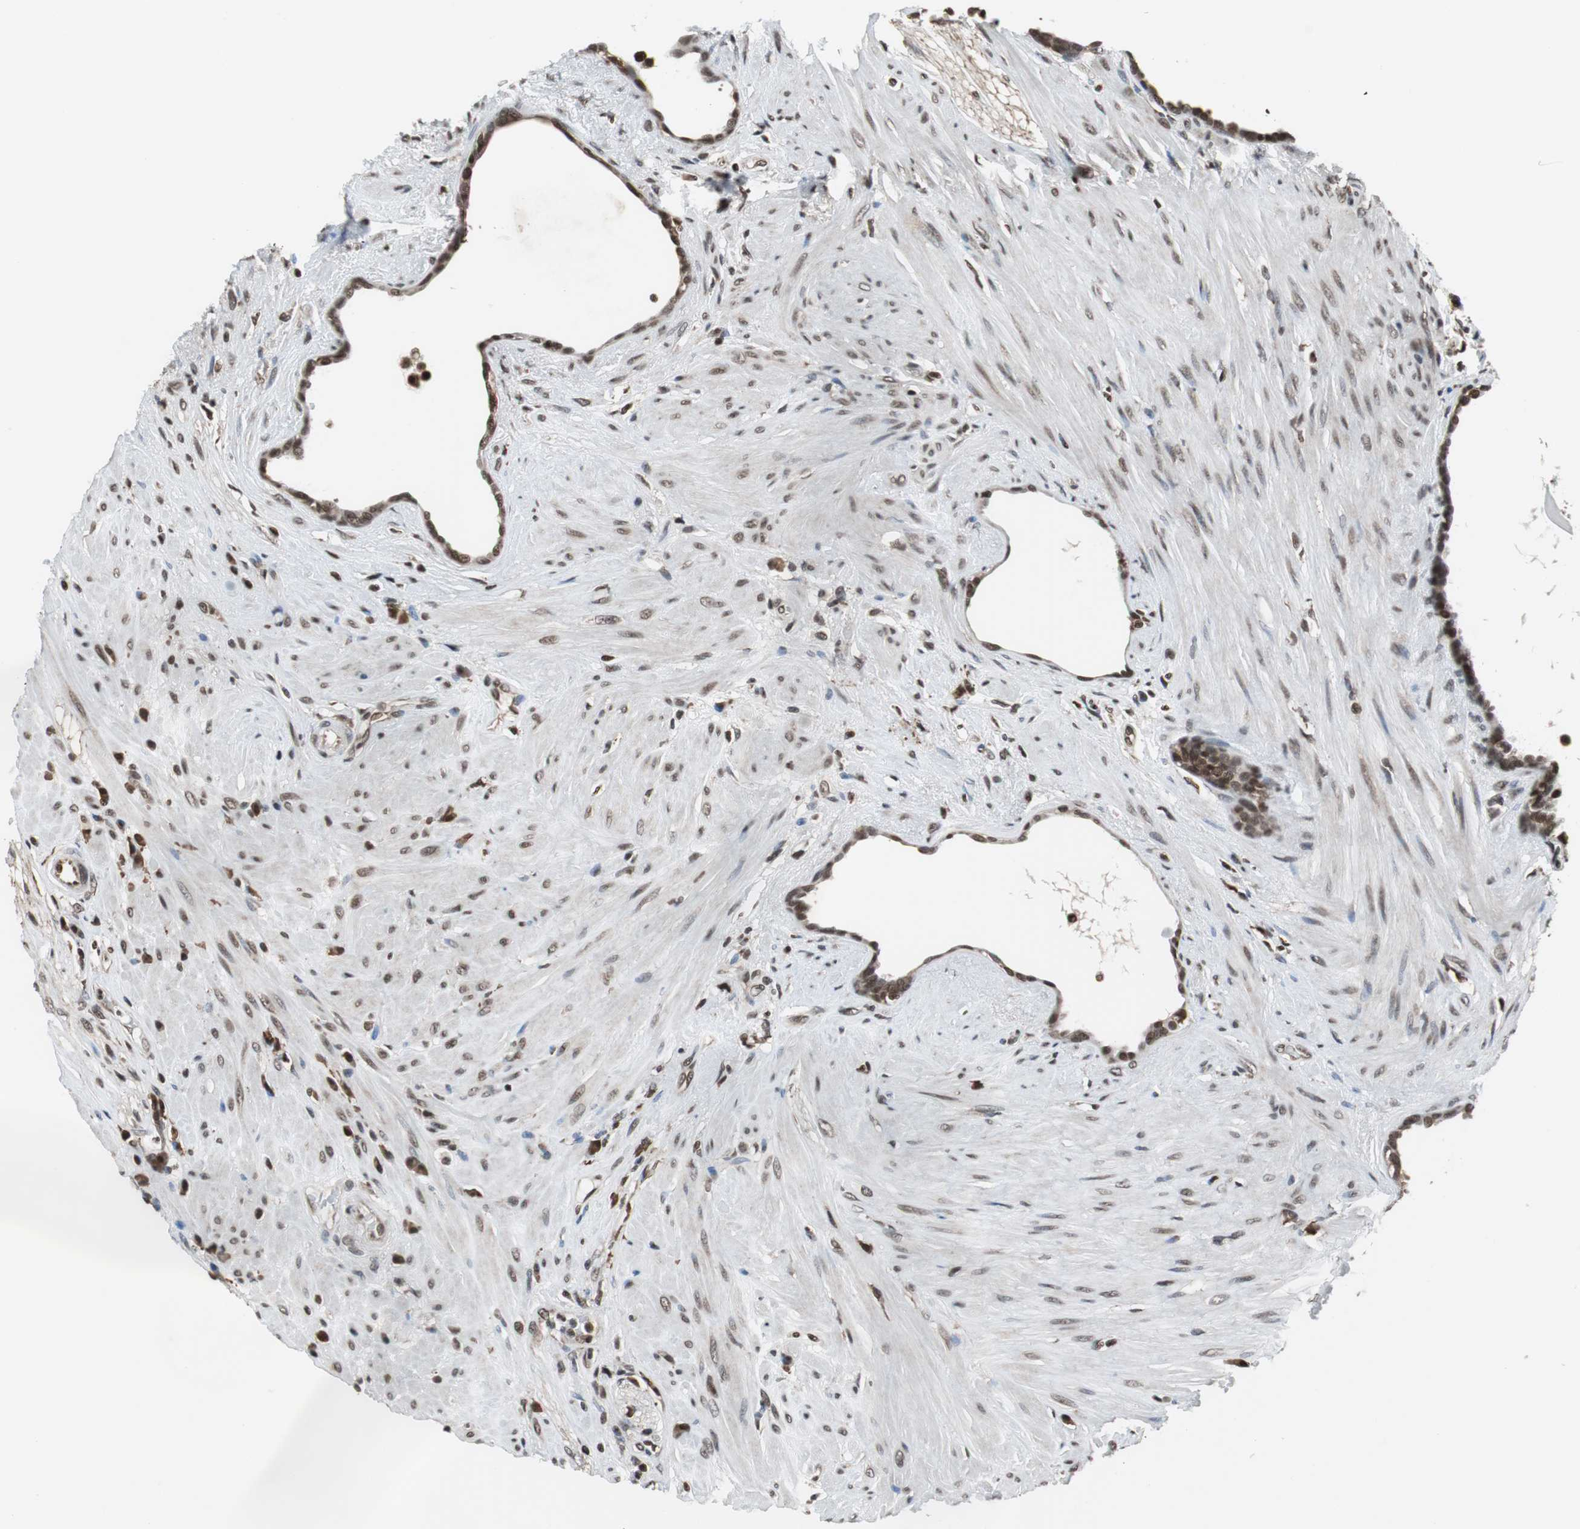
{"staining": {"intensity": "strong", "quantity": ">75%", "location": "nuclear"}, "tissue": "seminal vesicle", "cell_type": "Glandular cells", "image_type": "normal", "snomed": [{"axis": "morphology", "description": "Normal tissue, NOS"}, {"axis": "topography", "description": "Seminal veicle"}], "caption": "A high-resolution histopathology image shows immunohistochemistry staining of normal seminal vesicle, which shows strong nuclear staining in about >75% of glandular cells.", "gene": "REST", "patient": {"sex": "male", "age": 61}}